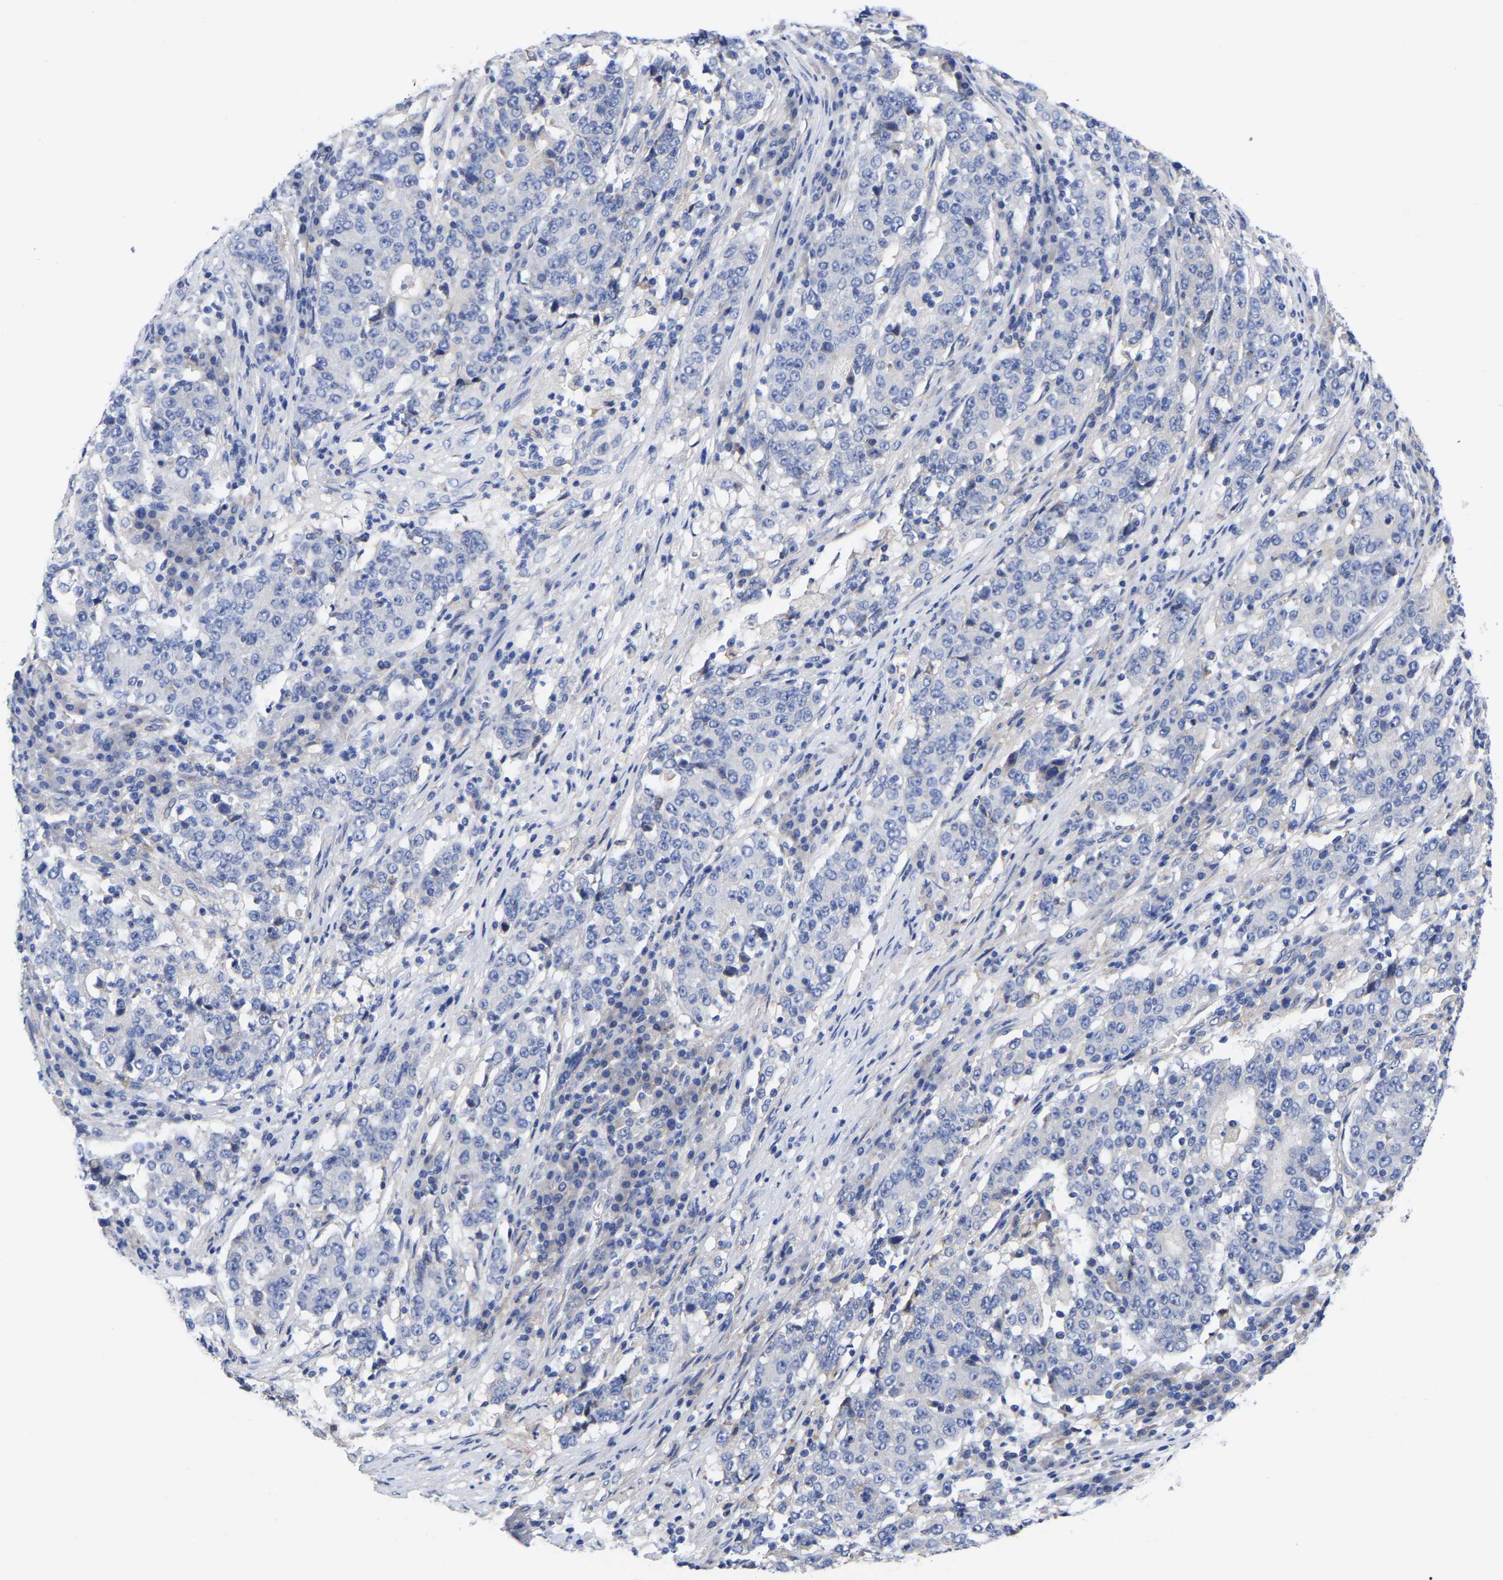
{"staining": {"intensity": "negative", "quantity": "none", "location": "none"}, "tissue": "stomach cancer", "cell_type": "Tumor cells", "image_type": "cancer", "snomed": [{"axis": "morphology", "description": "Adenocarcinoma, NOS"}, {"axis": "topography", "description": "Stomach"}], "caption": "This is an immunohistochemistry image of human stomach adenocarcinoma. There is no expression in tumor cells.", "gene": "CFAP298", "patient": {"sex": "male", "age": 59}}